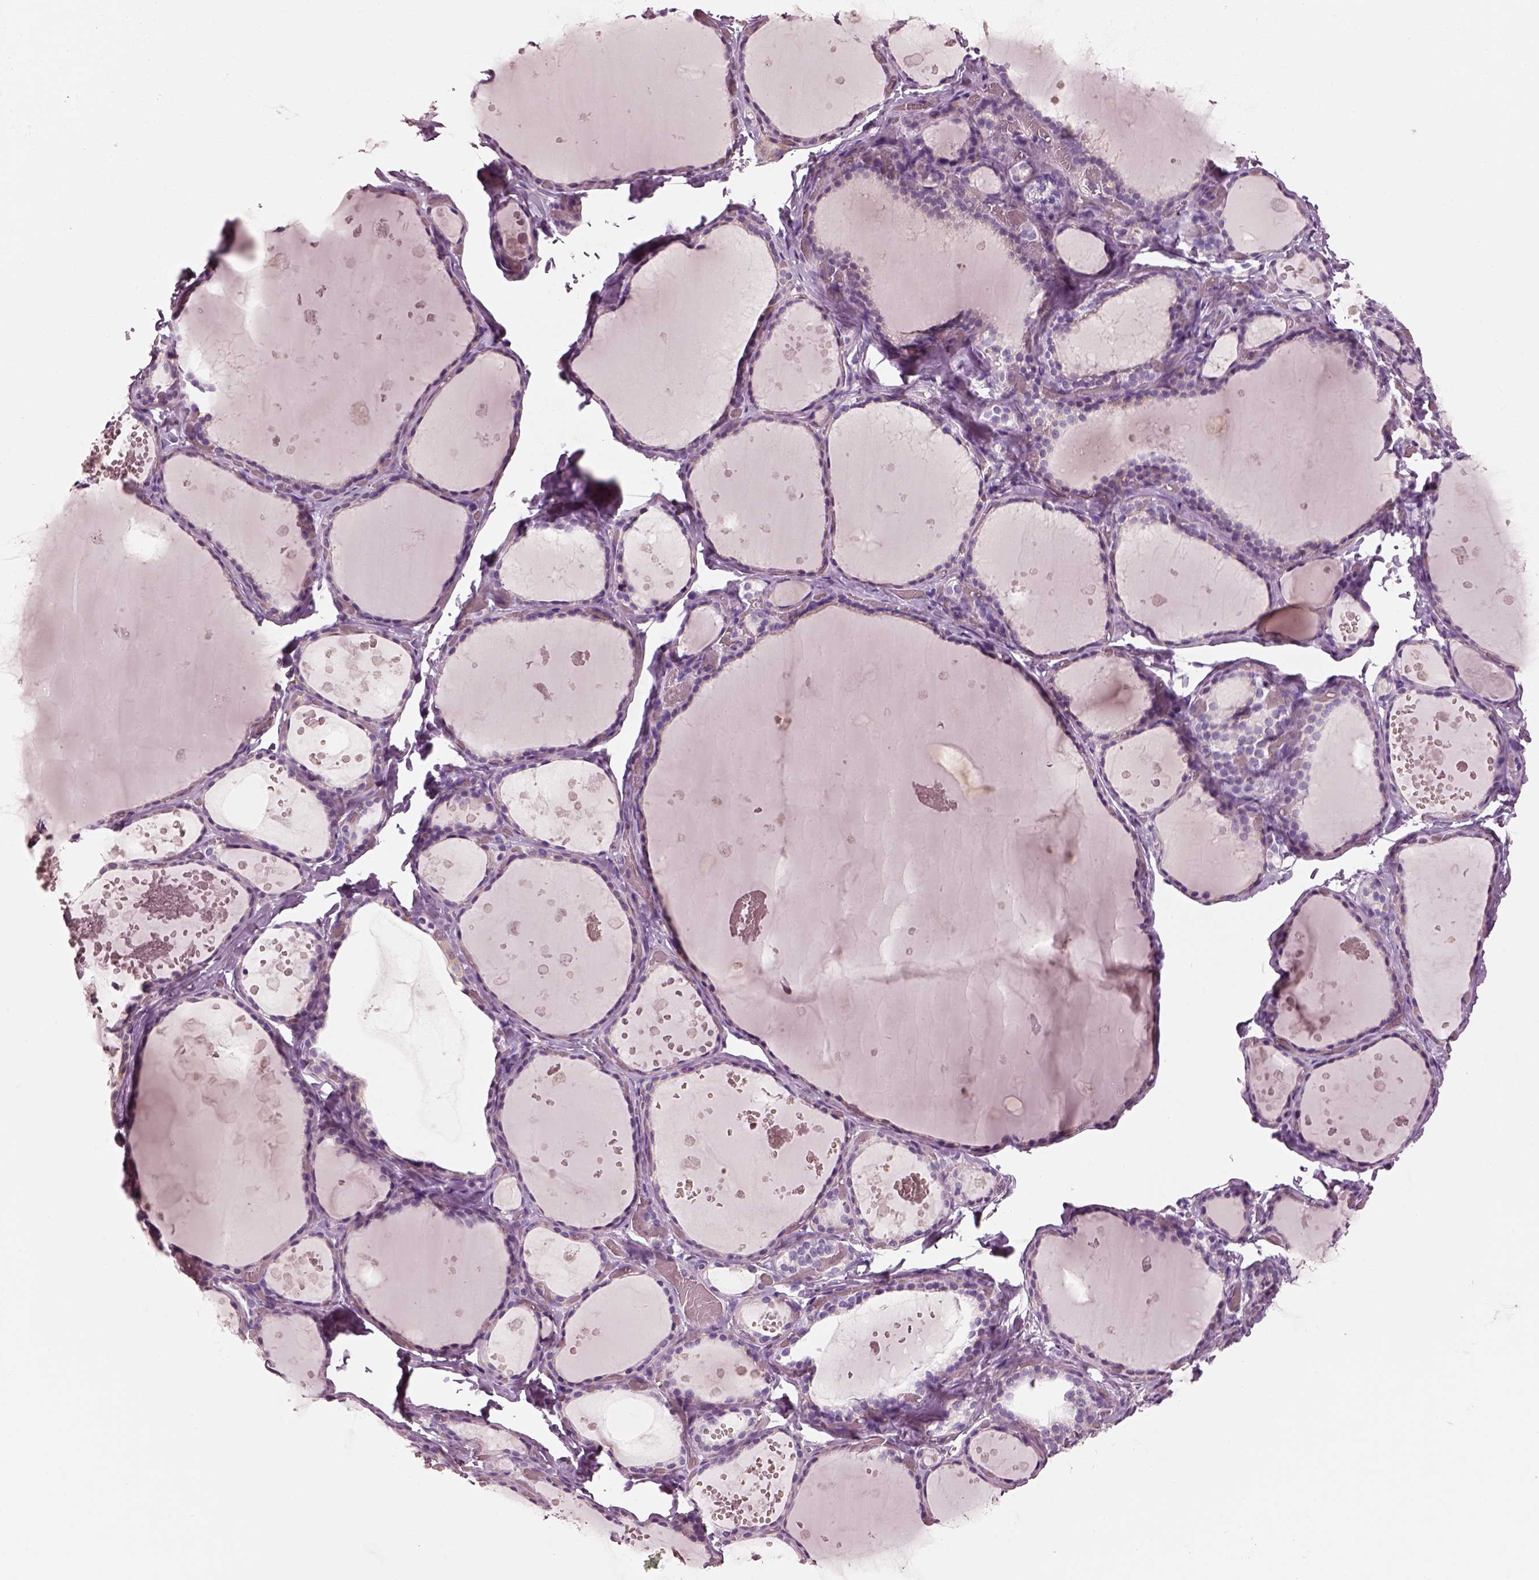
{"staining": {"intensity": "negative", "quantity": "none", "location": "none"}, "tissue": "thyroid gland", "cell_type": "Glandular cells", "image_type": "normal", "snomed": [{"axis": "morphology", "description": "Normal tissue, NOS"}, {"axis": "topography", "description": "Thyroid gland"}], "caption": "There is no significant positivity in glandular cells of thyroid gland. (DAB (3,3'-diaminobenzidine) immunohistochemistry (IHC) visualized using brightfield microscopy, high magnification).", "gene": "ELSPBP1", "patient": {"sex": "female", "age": 56}}